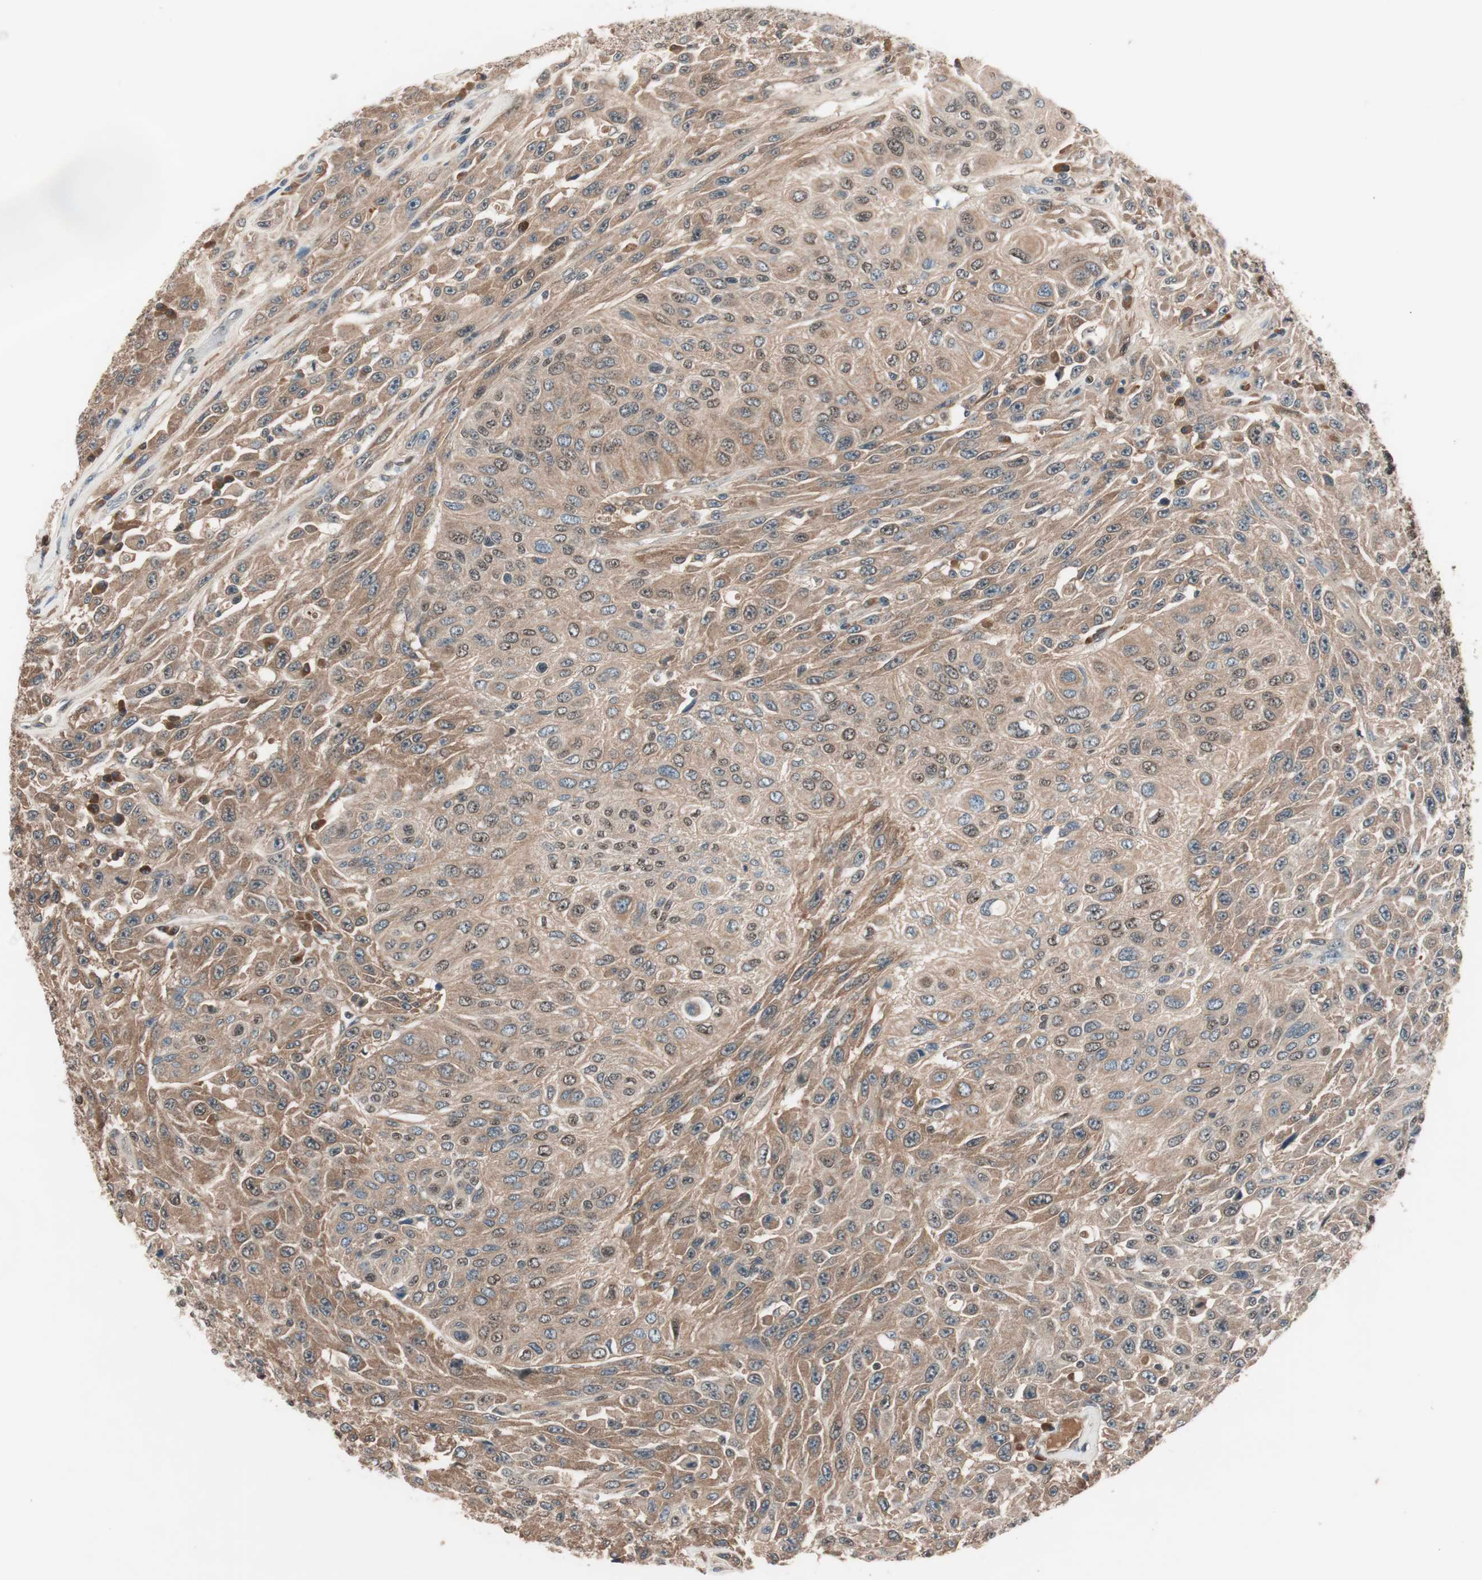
{"staining": {"intensity": "moderate", "quantity": ">75%", "location": "cytoplasmic/membranous"}, "tissue": "urothelial cancer", "cell_type": "Tumor cells", "image_type": "cancer", "snomed": [{"axis": "morphology", "description": "Urothelial carcinoma, High grade"}, {"axis": "topography", "description": "Urinary bladder"}], "caption": "Tumor cells reveal moderate cytoplasmic/membranous expression in about >75% of cells in urothelial cancer.", "gene": "NFRKB", "patient": {"sex": "male", "age": 66}}